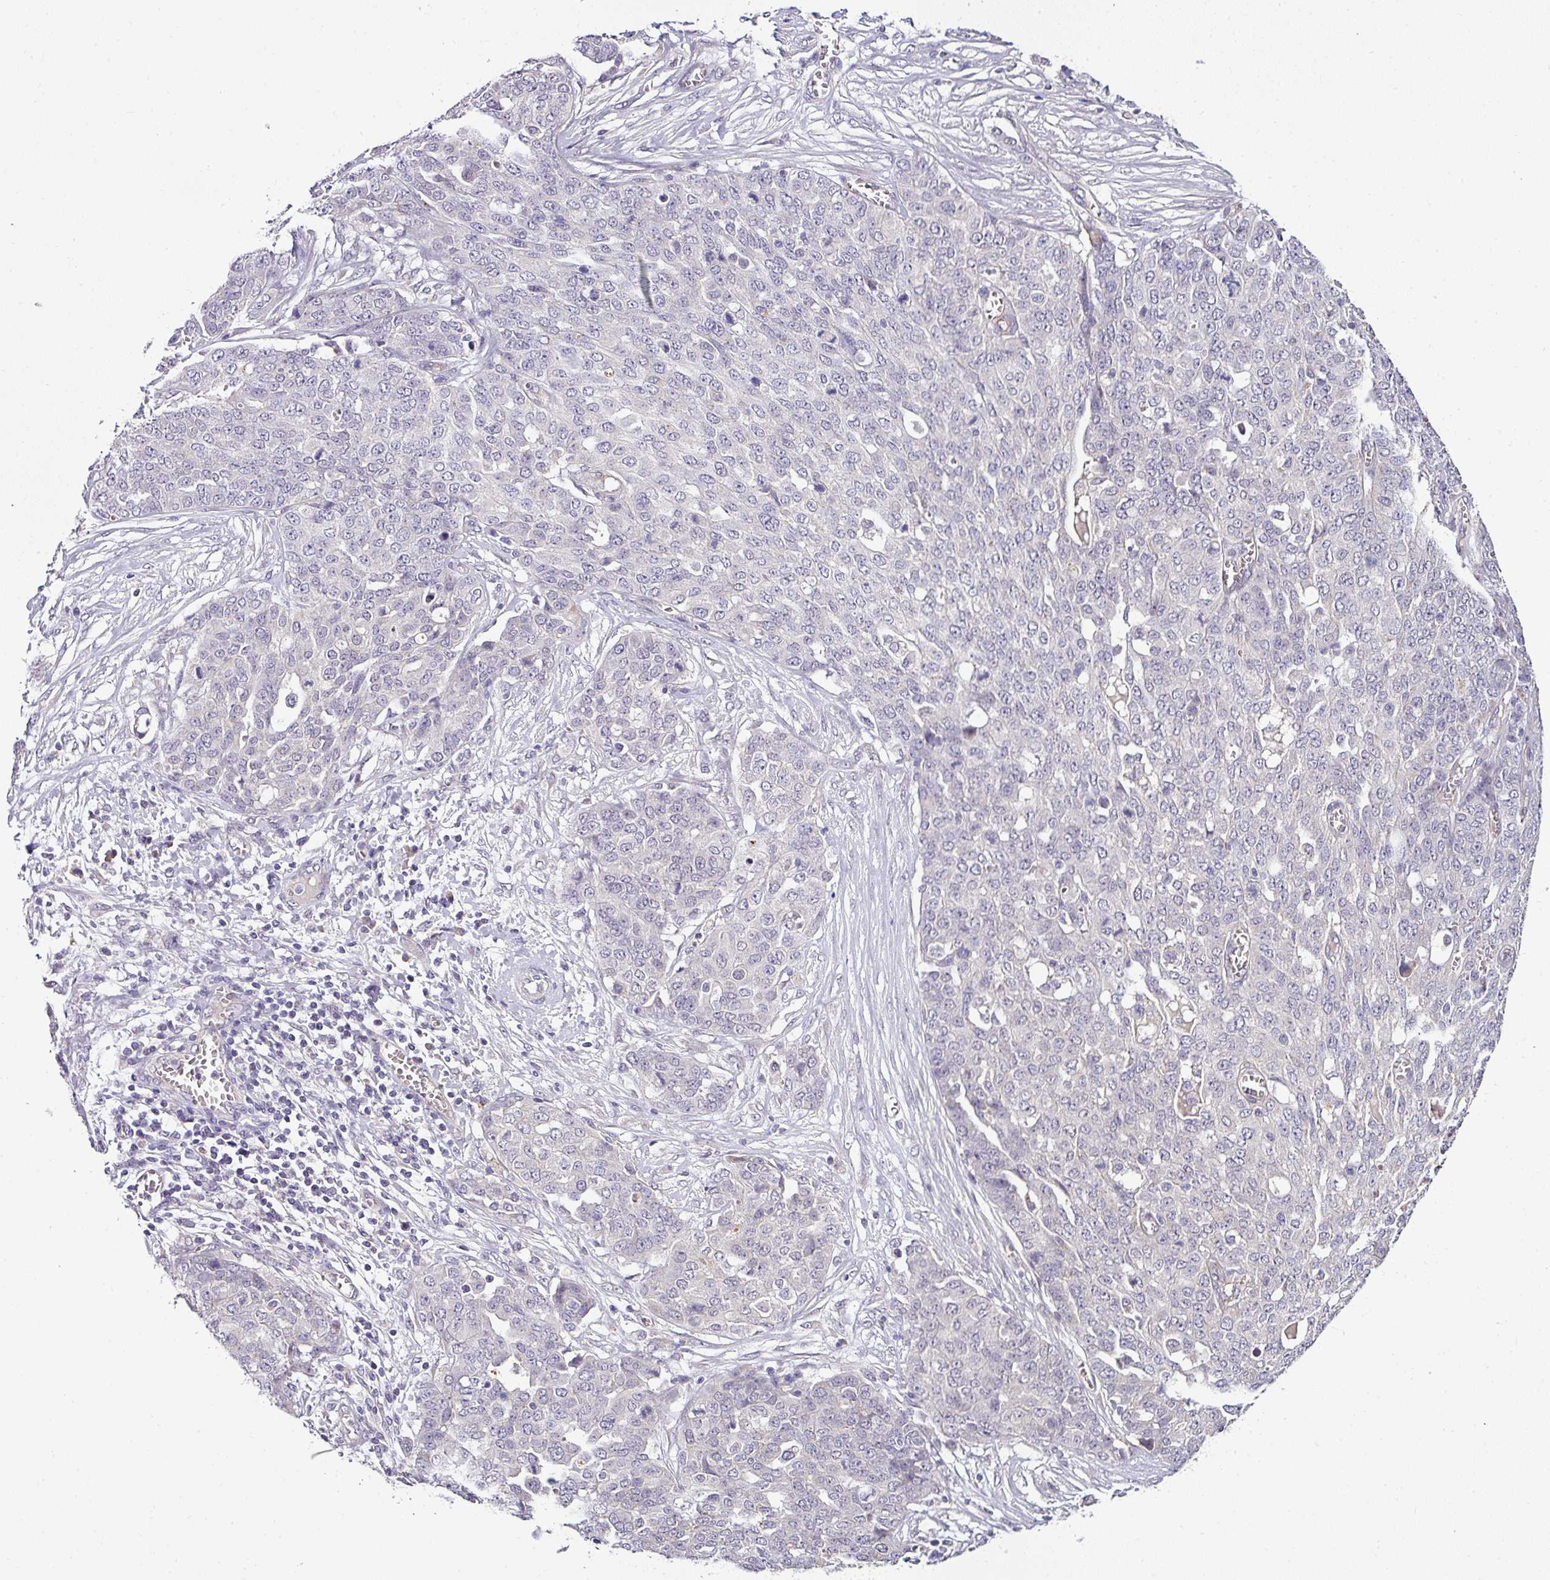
{"staining": {"intensity": "negative", "quantity": "none", "location": "none"}, "tissue": "ovarian cancer", "cell_type": "Tumor cells", "image_type": "cancer", "snomed": [{"axis": "morphology", "description": "Cystadenocarcinoma, serous, NOS"}, {"axis": "topography", "description": "Soft tissue"}, {"axis": "topography", "description": "Ovary"}], "caption": "The histopathology image exhibits no staining of tumor cells in ovarian cancer.", "gene": "NAPSA", "patient": {"sex": "female", "age": 57}}